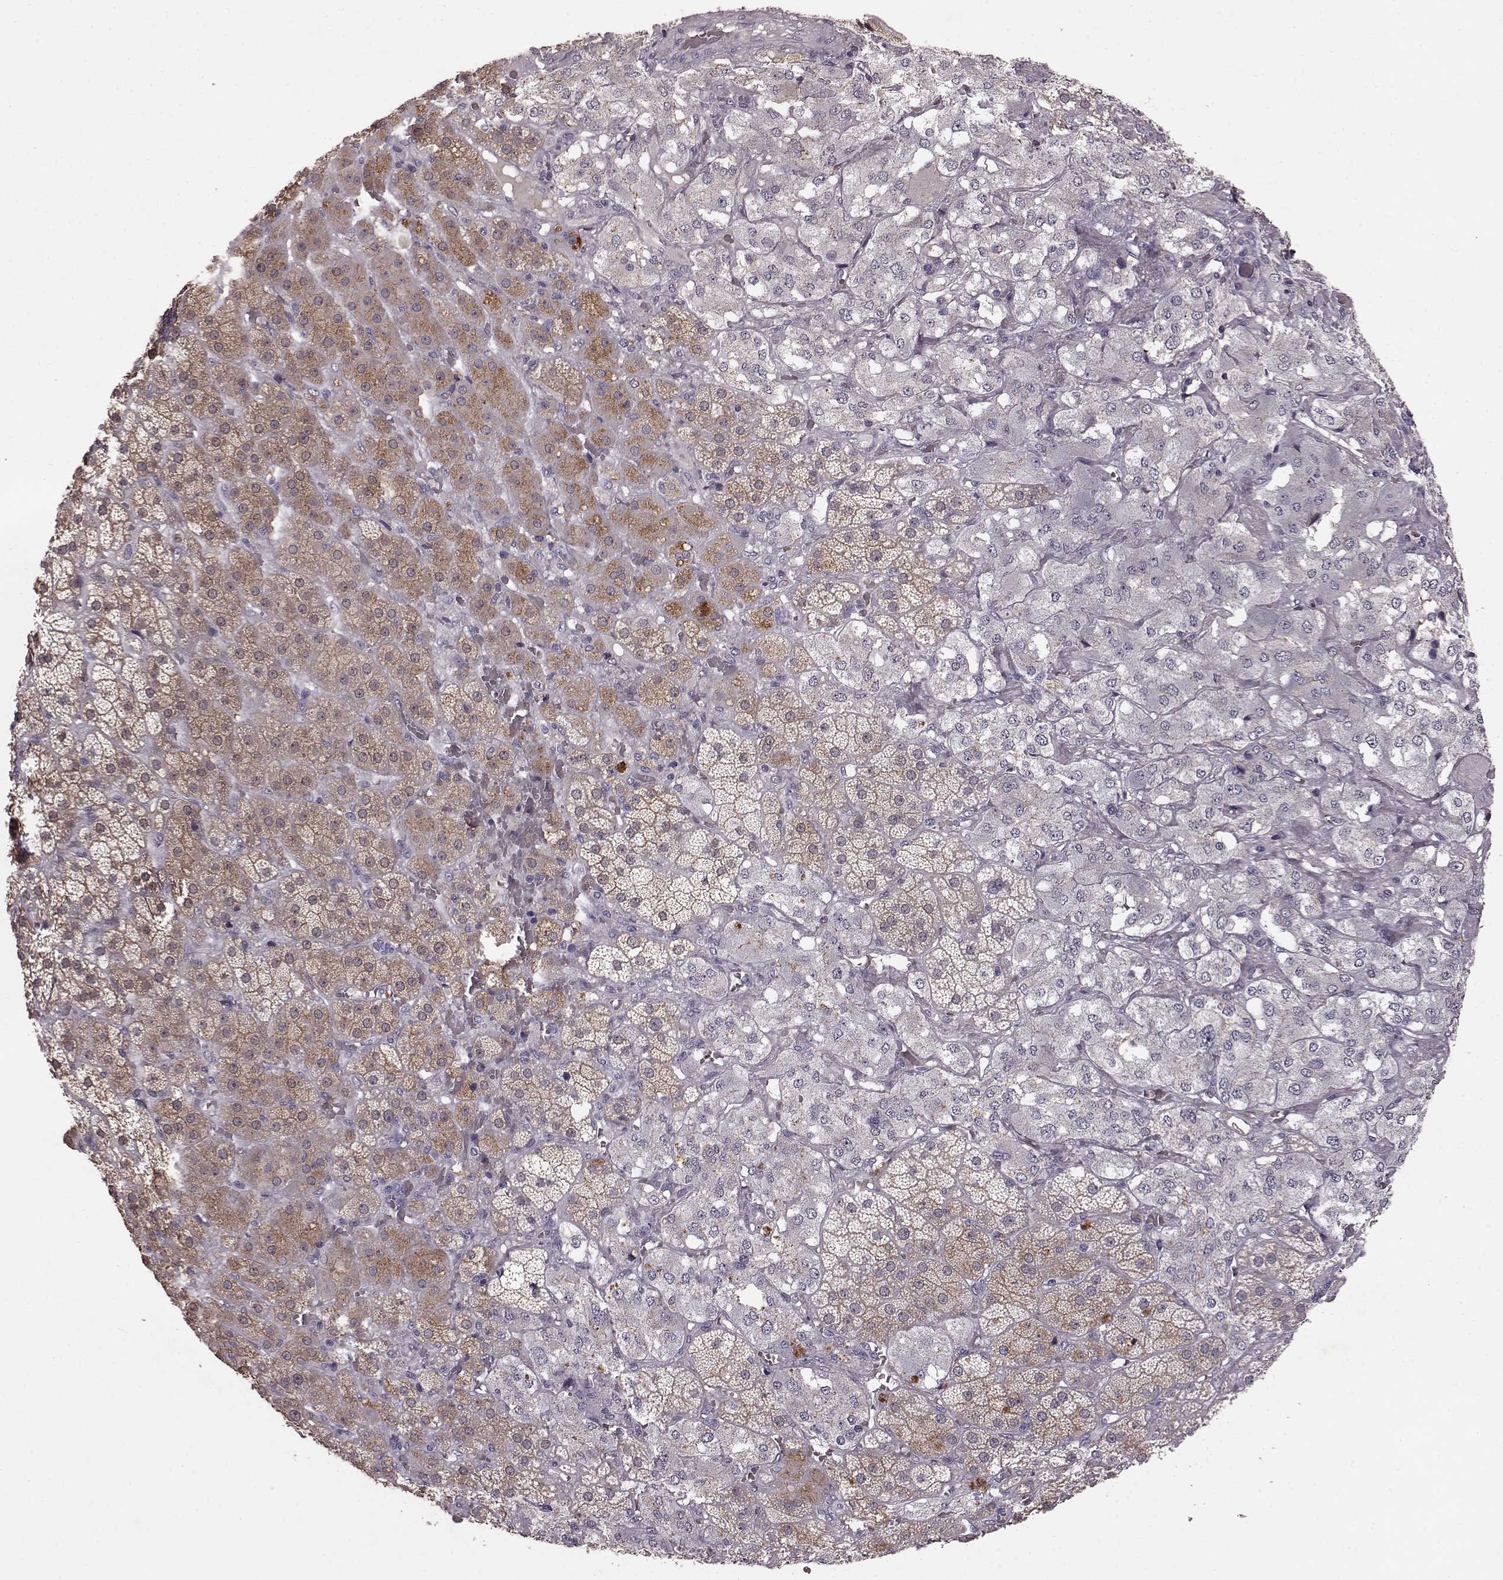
{"staining": {"intensity": "moderate", "quantity": "25%-75%", "location": "cytoplasmic/membranous"}, "tissue": "adrenal gland", "cell_type": "Glandular cells", "image_type": "normal", "snomed": [{"axis": "morphology", "description": "Normal tissue, NOS"}, {"axis": "topography", "description": "Adrenal gland"}], "caption": "Protein staining of benign adrenal gland reveals moderate cytoplasmic/membranous positivity in approximately 25%-75% of glandular cells. (DAB = brown stain, brightfield microscopy at high magnification).", "gene": "FRRS1L", "patient": {"sex": "male", "age": 57}}